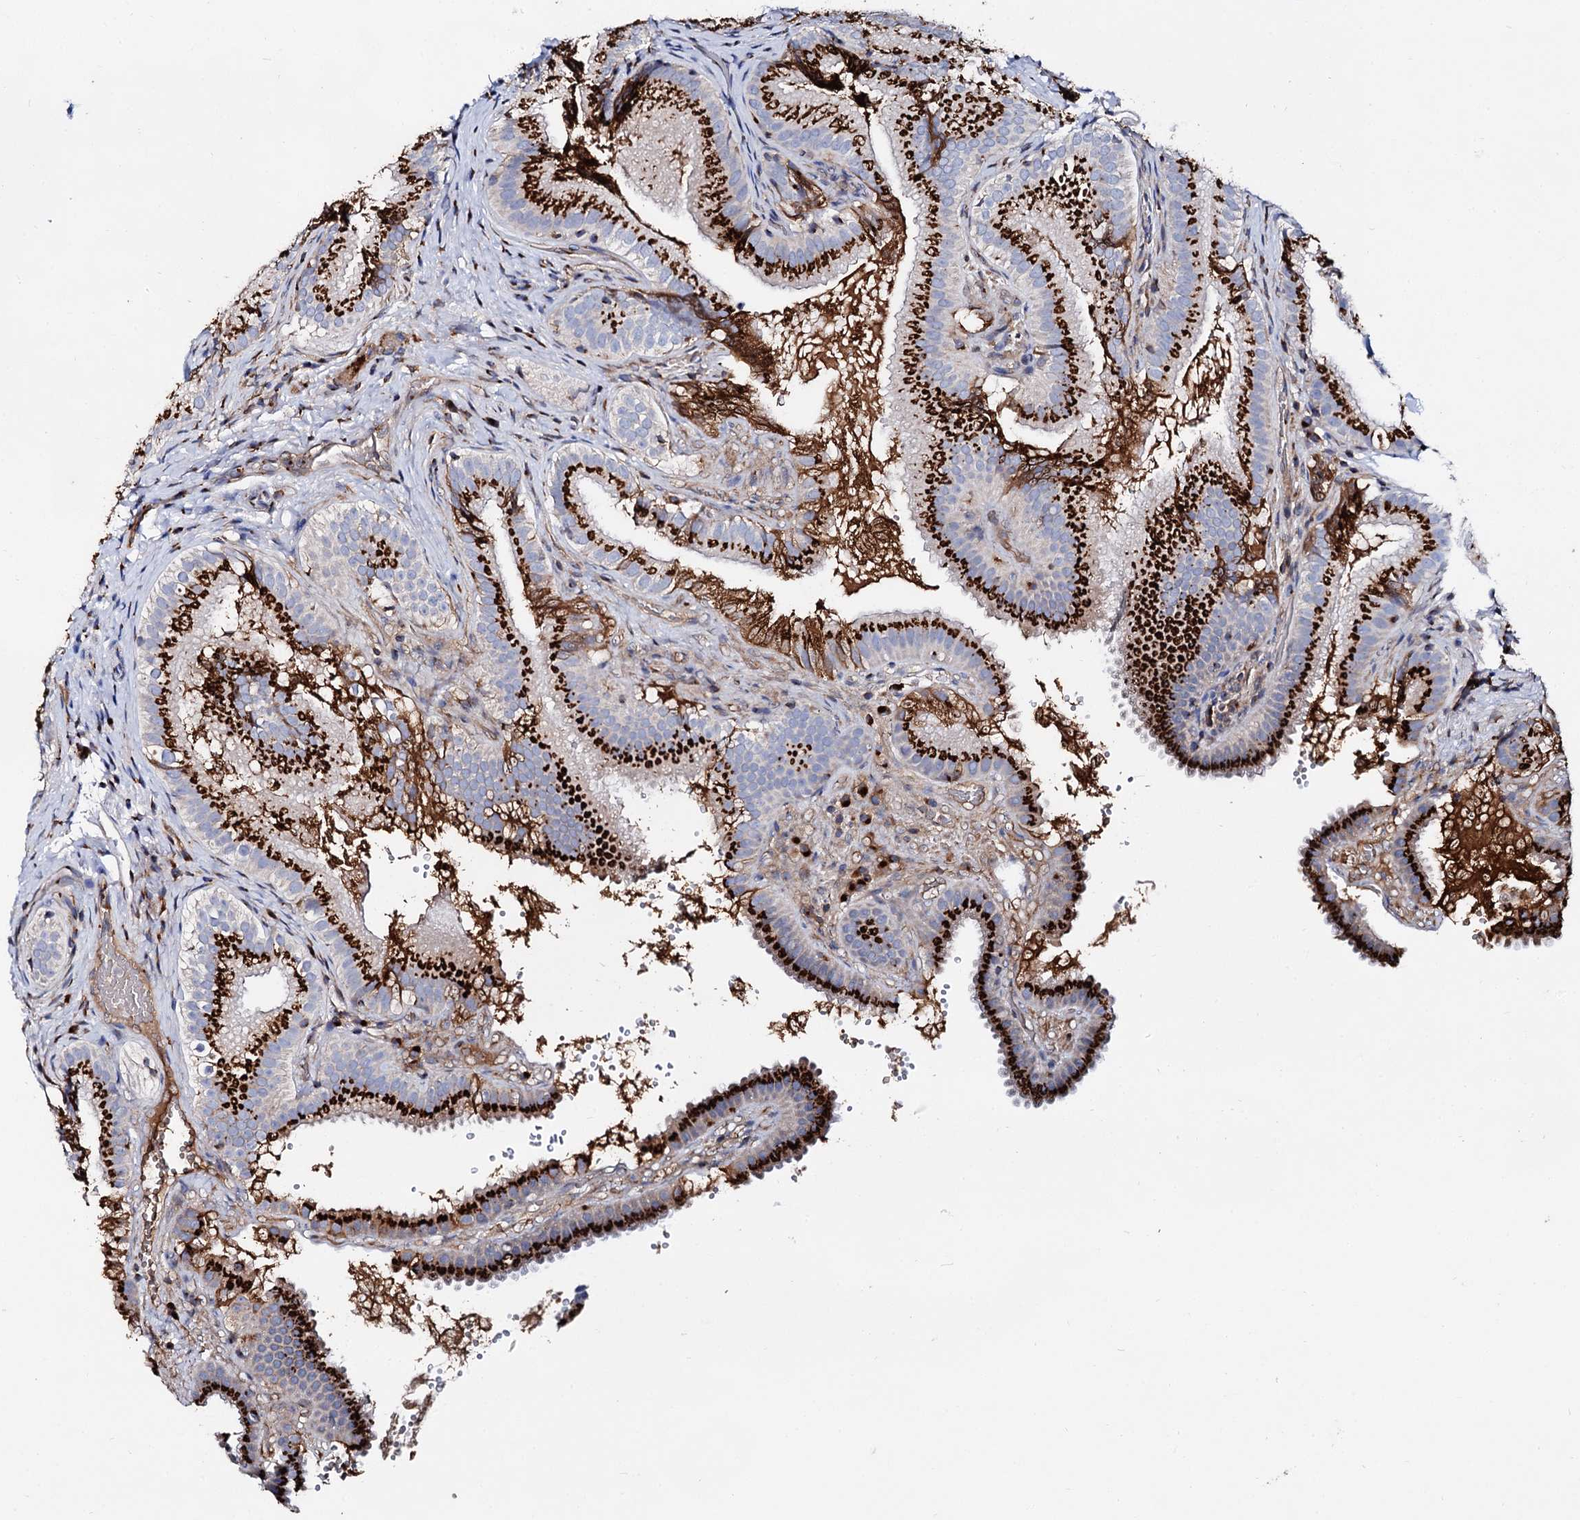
{"staining": {"intensity": "strong", "quantity": ">75%", "location": "cytoplasmic/membranous"}, "tissue": "gallbladder", "cell_type": "Glandular cells", "image_type": "normal", "snomed": [{"axis": "morphology", "description": "Normal tissue, NOS"}, {"axis": "topography", "description": "Gallbladder"}], "caption": "Approximately >75% of glandular cells in normal human gallbladder exhibit strong cytoplasmic/membranous protein staining as visualized by brown immunohistochemical staining.", "gene": "TM9SF3", "patient": {"sex": "female", "age": 30}}